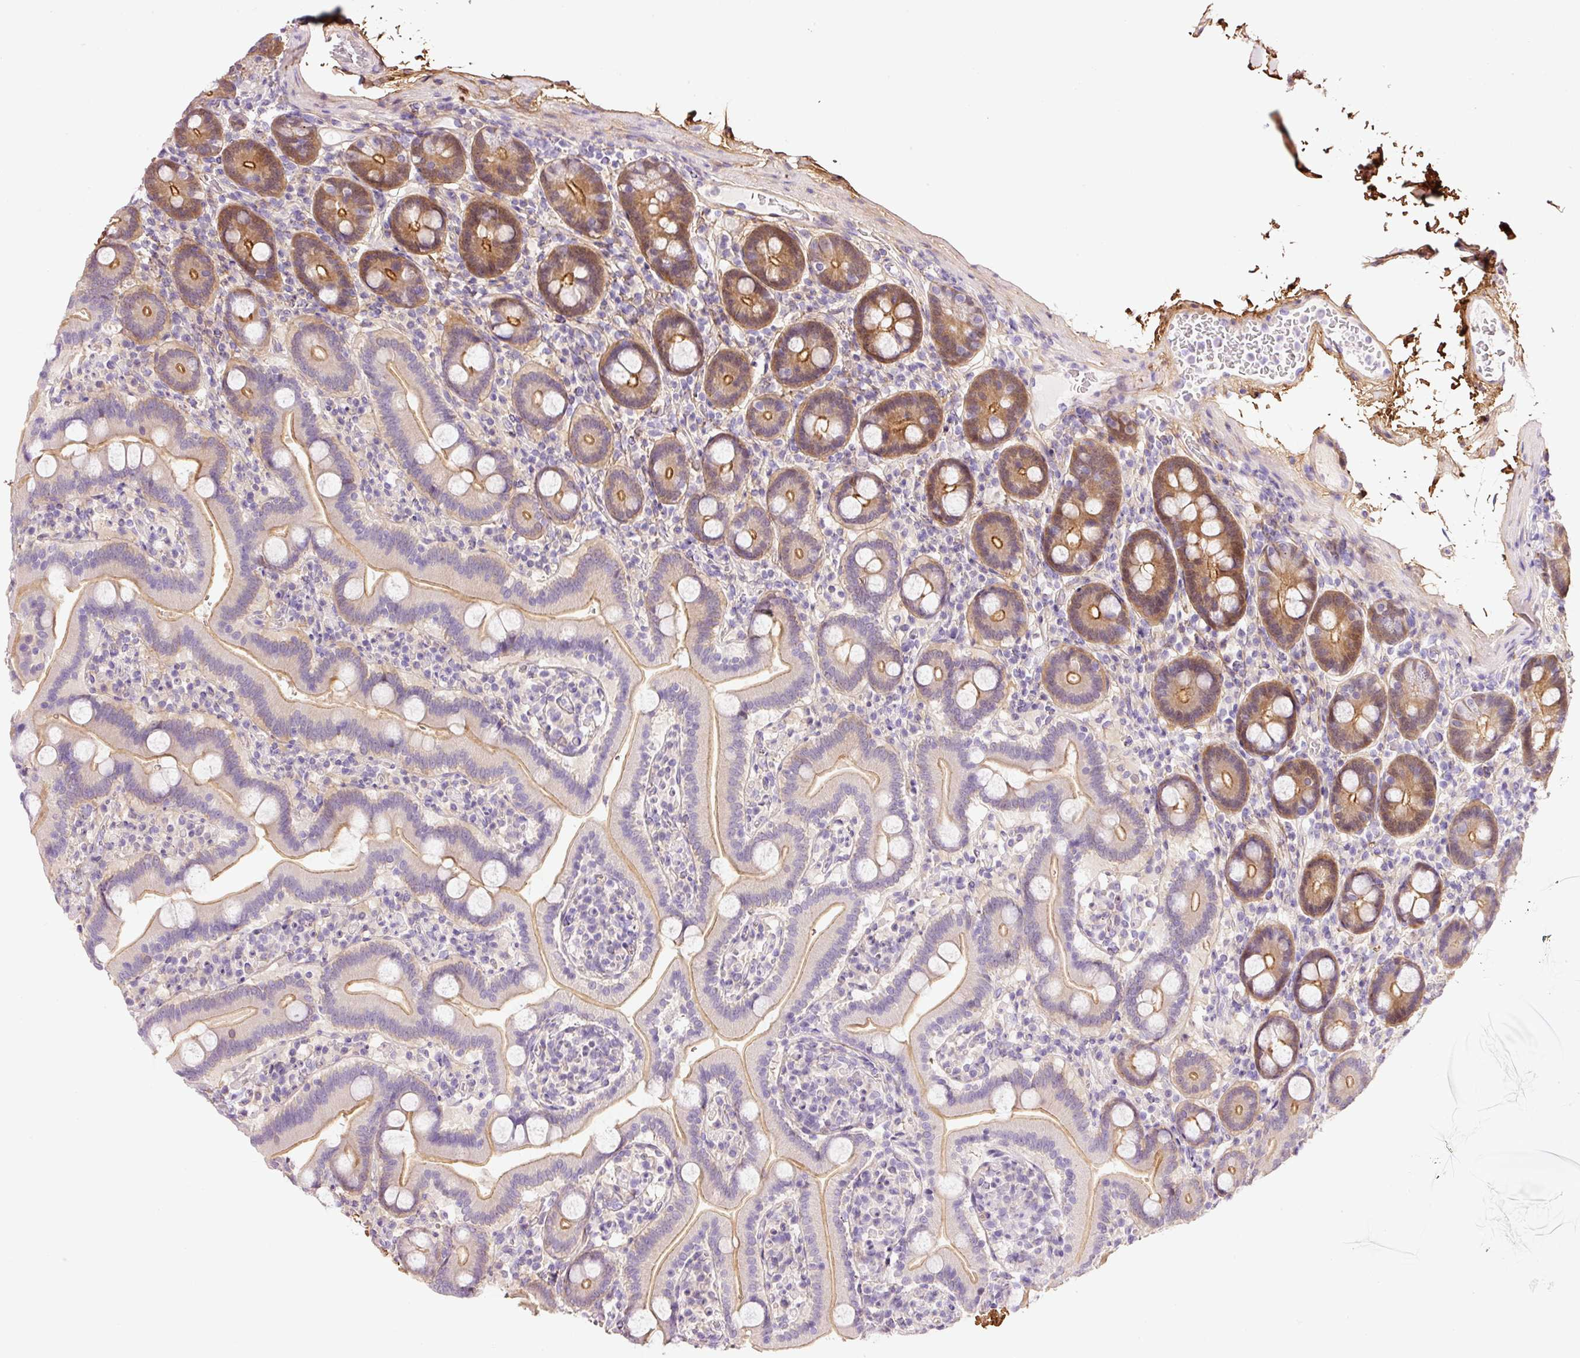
{"staining": {"intensity": "moderate", "quantity": "25%-75%", "location": "cytoplasmic/membranous"}, "tissue": "duodenum", "cell_type": "Glandular cells", "image_type": "normal", "snomed": [{"axis": "morphology", "description": "Normal tissue, NOS"}, {"axis": "topography", "description": "Duodenum"}], "caption": "Protein staining exhibits moderate cytoplasmic/membranous positivity in about 25%-75% of glandular cells in normal duodenum.", "gene": "SOS2", "patient": {"sex": "male", "age": 55}}